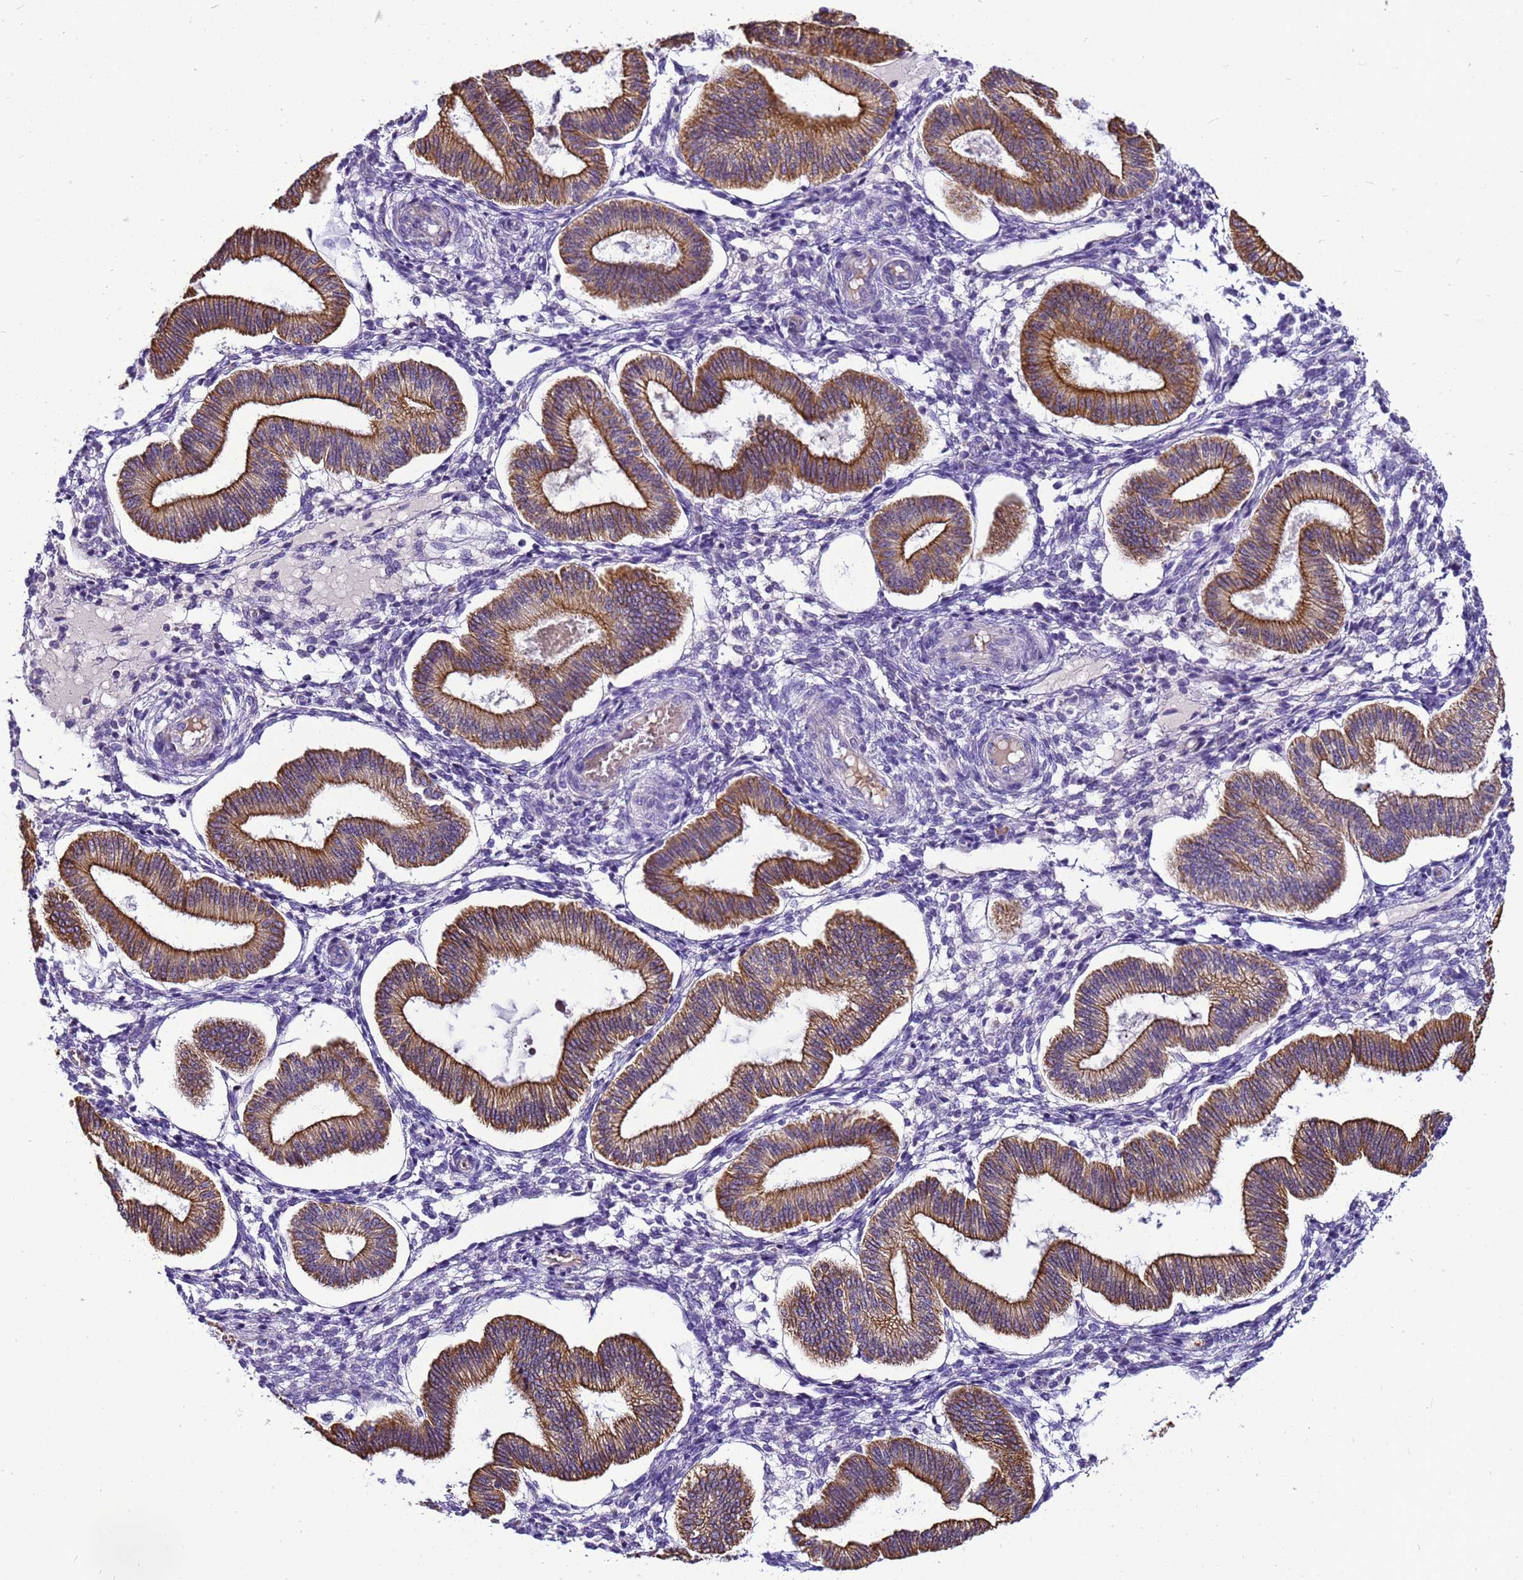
{"staining": {"intensity": "negative", "quantity": "none", "location": "none"}, "tissue": "endometrium", "cell_type": "Cells in endometrial stroma", "image_type": "normal", "snomed": [{"axis": "morphology", "description": "Normal tissue, NOS"}, {"axis": "topography", "description": "Endometrium"}], "caption": "High power microscopy histopathology image of an immunohistochemistry photomicrograph of benign endometrium, revealing no significant expression in cells in endometrial stroma.", "gene": "PIEZO2", "patient": {"sex": "female", "age": 39}}